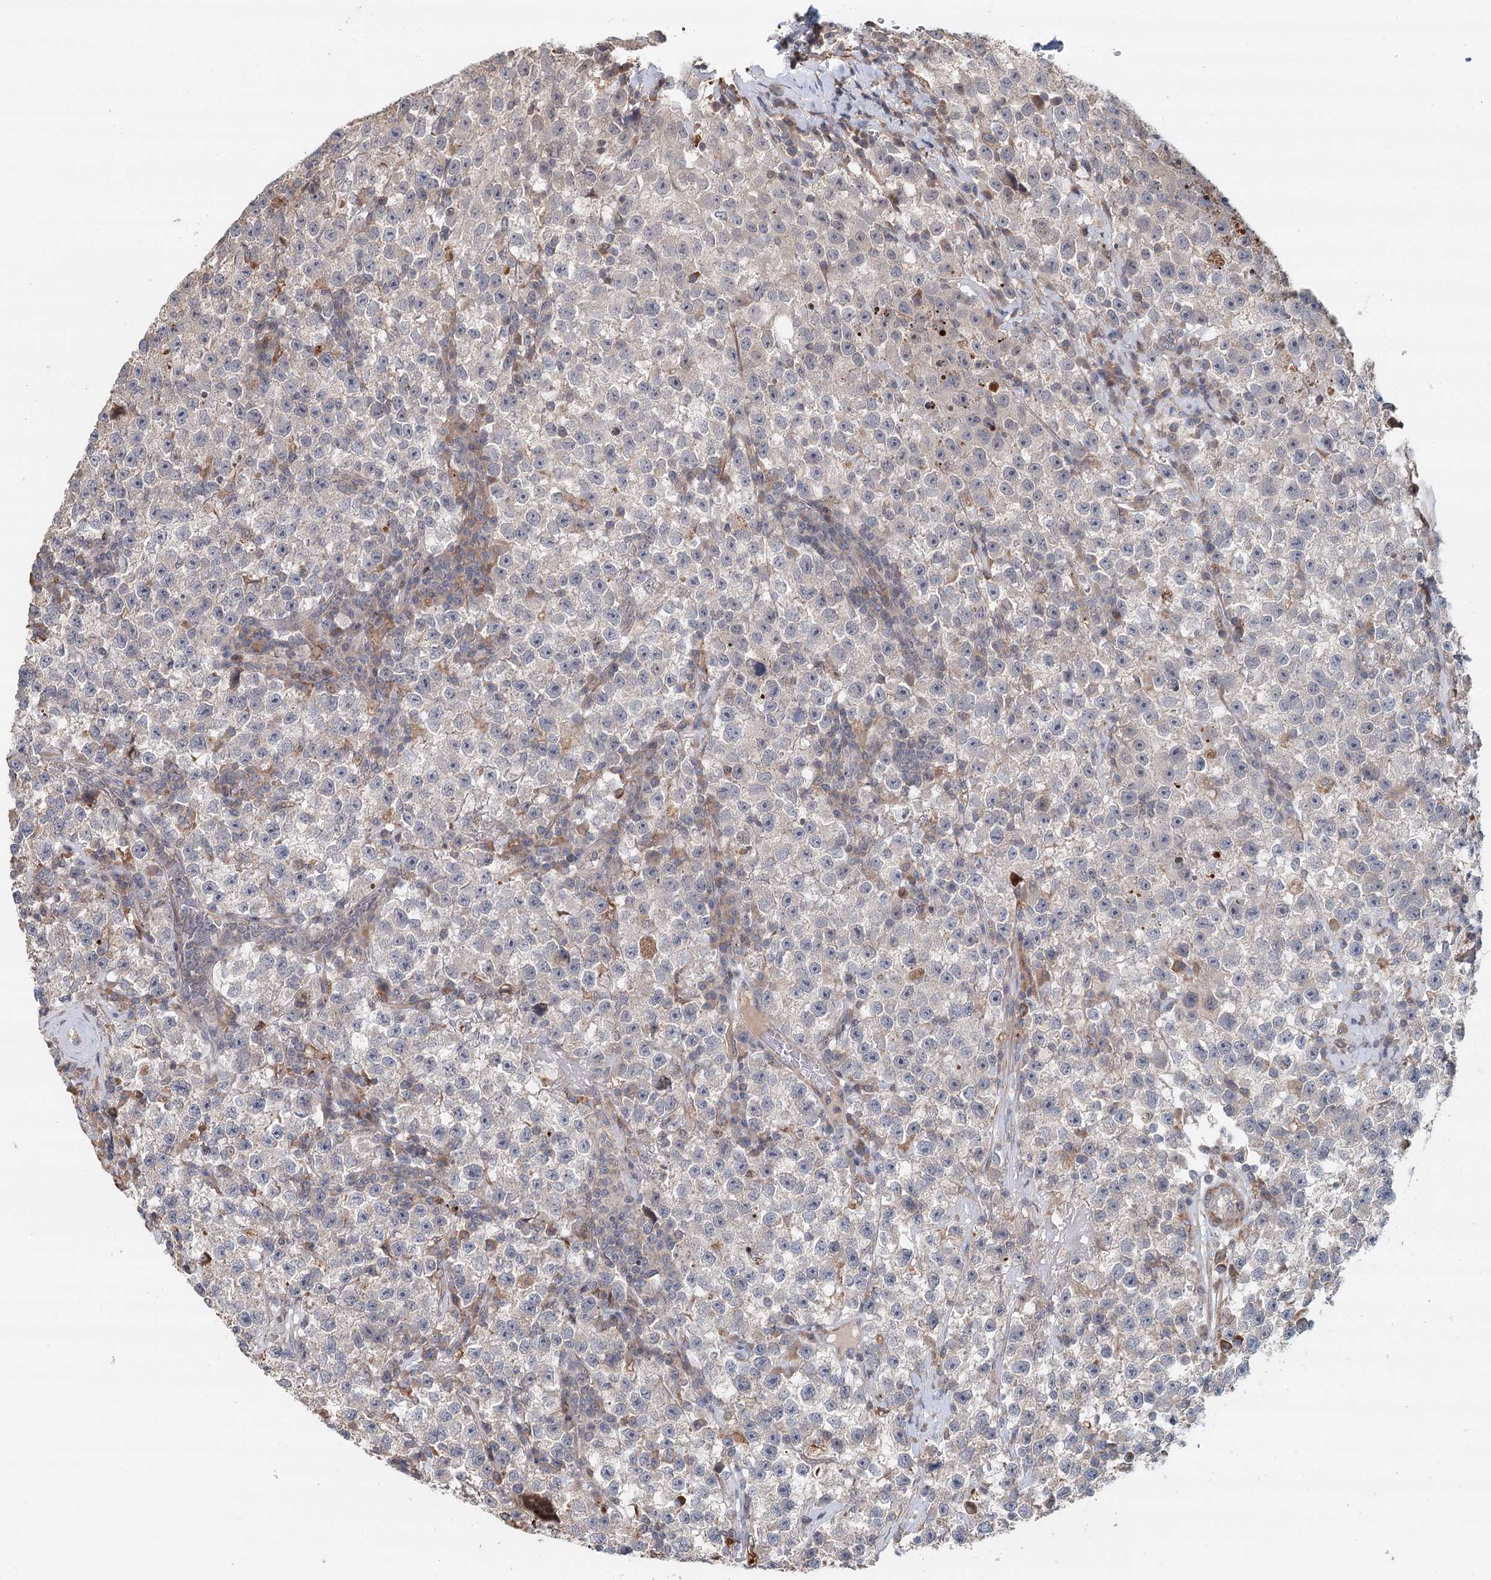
{"staining": {"intensity": "negative", "quantity": "none", "location": "none"}, "tissue": "testis cancer", "cell_type": "Tumor cells", "image_type": "cancer", "snomed": [{"axis": "morphology", "description": "Seminoma, NOS"}, {"axis": "topography", "description": "Testis"}], "caption": "Immunohistochemical staining of seminoma (testis) shows no significant positivity in tumor cells. (DAB immunohistochemistry, high magnification).", "gene": "RNF111", "patient": {"sex": "male", "age": 22}}